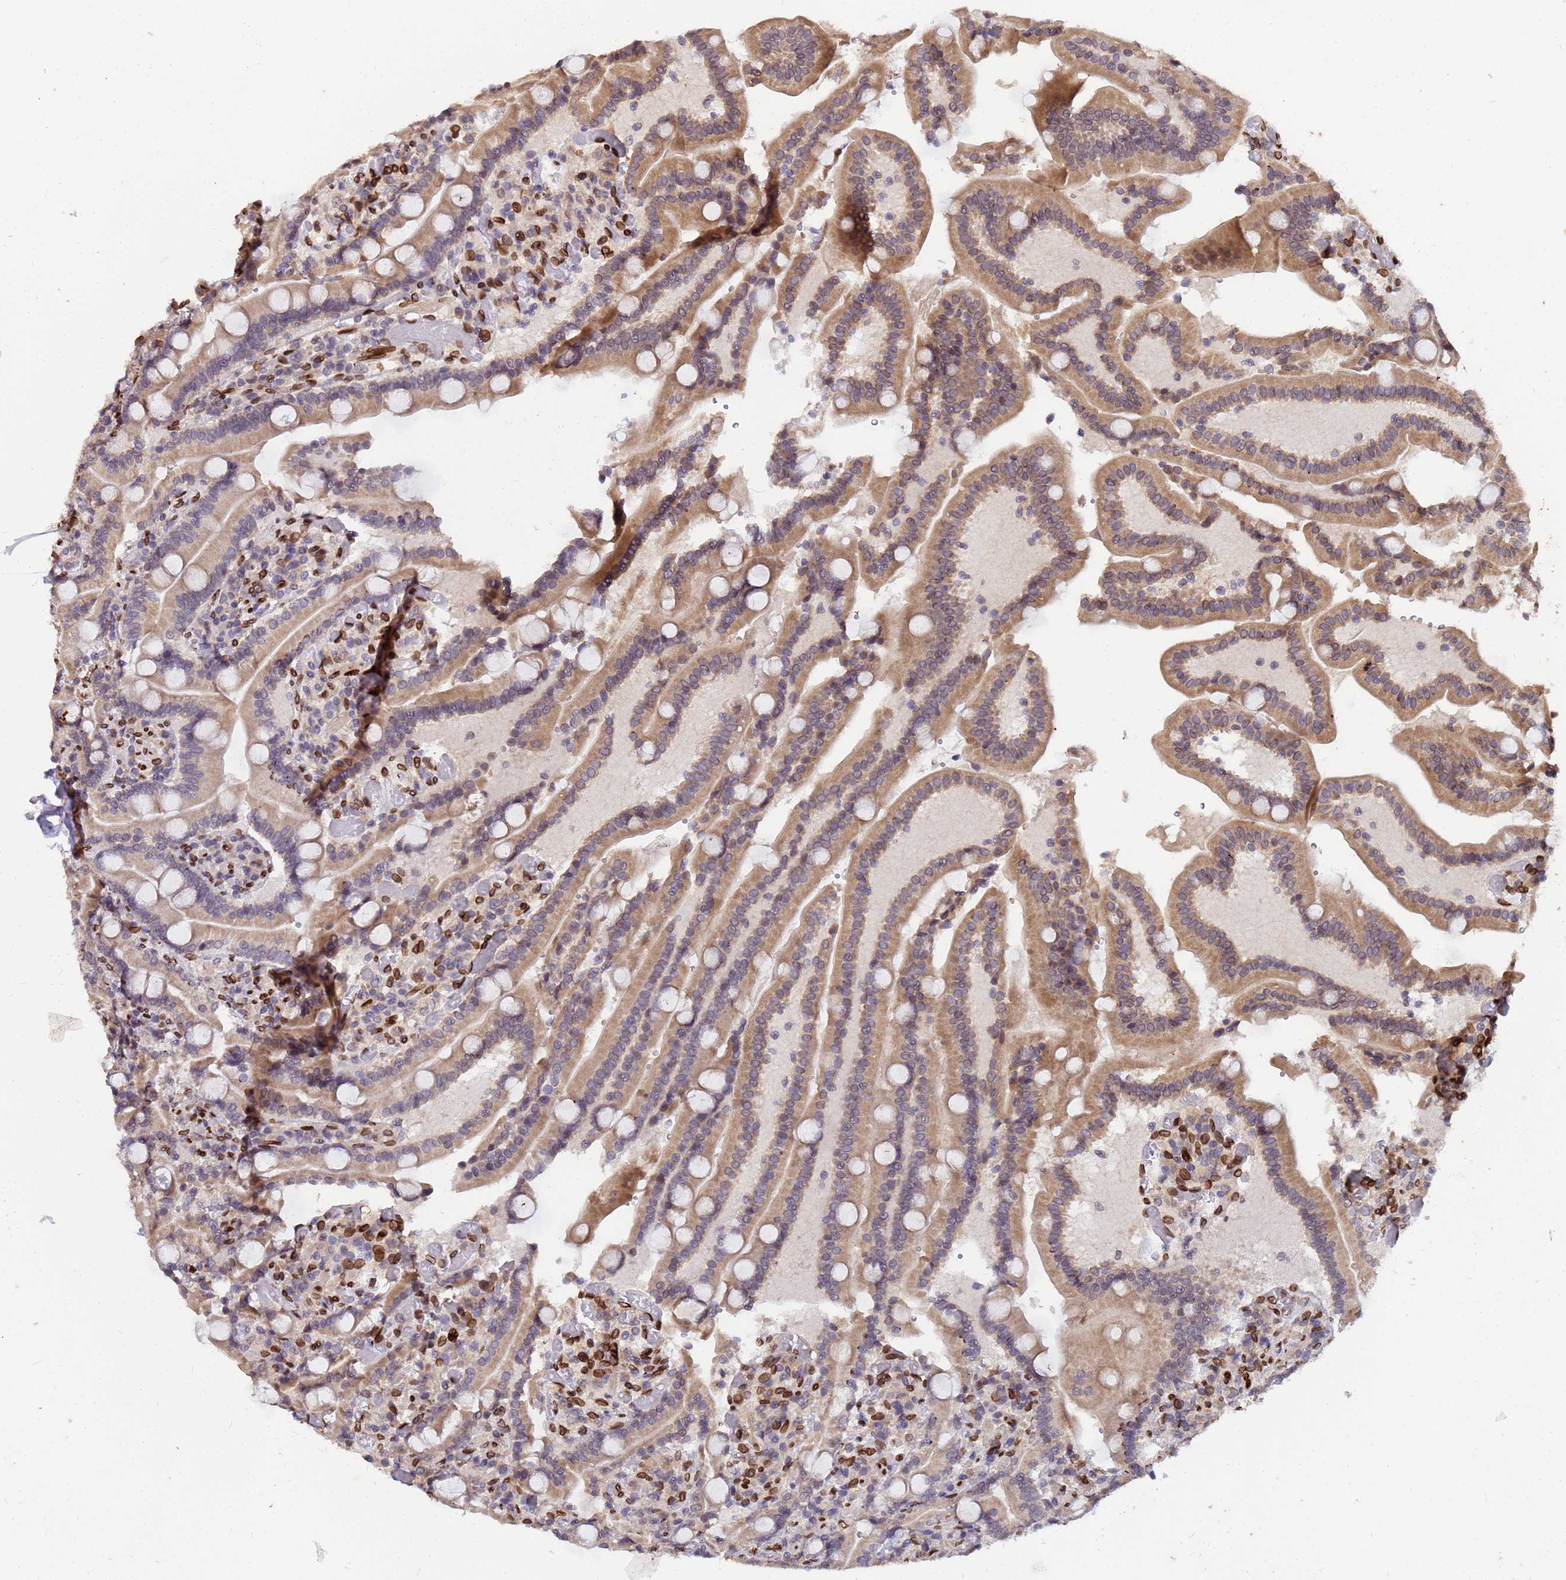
{"staining": {"intensity": "moderate", "quantity": ">75%", "location": "cytoplasmic/membranous"}, "tissue": "duodenum", "cell_type": "Glandular cells", "image_type": "normal", "snomed": [{"axis": "morphology", "description": "Normal tissue, NOS"}, {"axis": "topography", "description": "Duodenum"}], "caption": "Protein analysis of benign duodenum demonstrates moderate cytoplasmic/membranous staining in approximately >75% of glandular cells. (Brightfield microscopy of DAB IHC at high magnification).", "gene": "GPR135", "patient": {"sex": "female", "age": 62}}